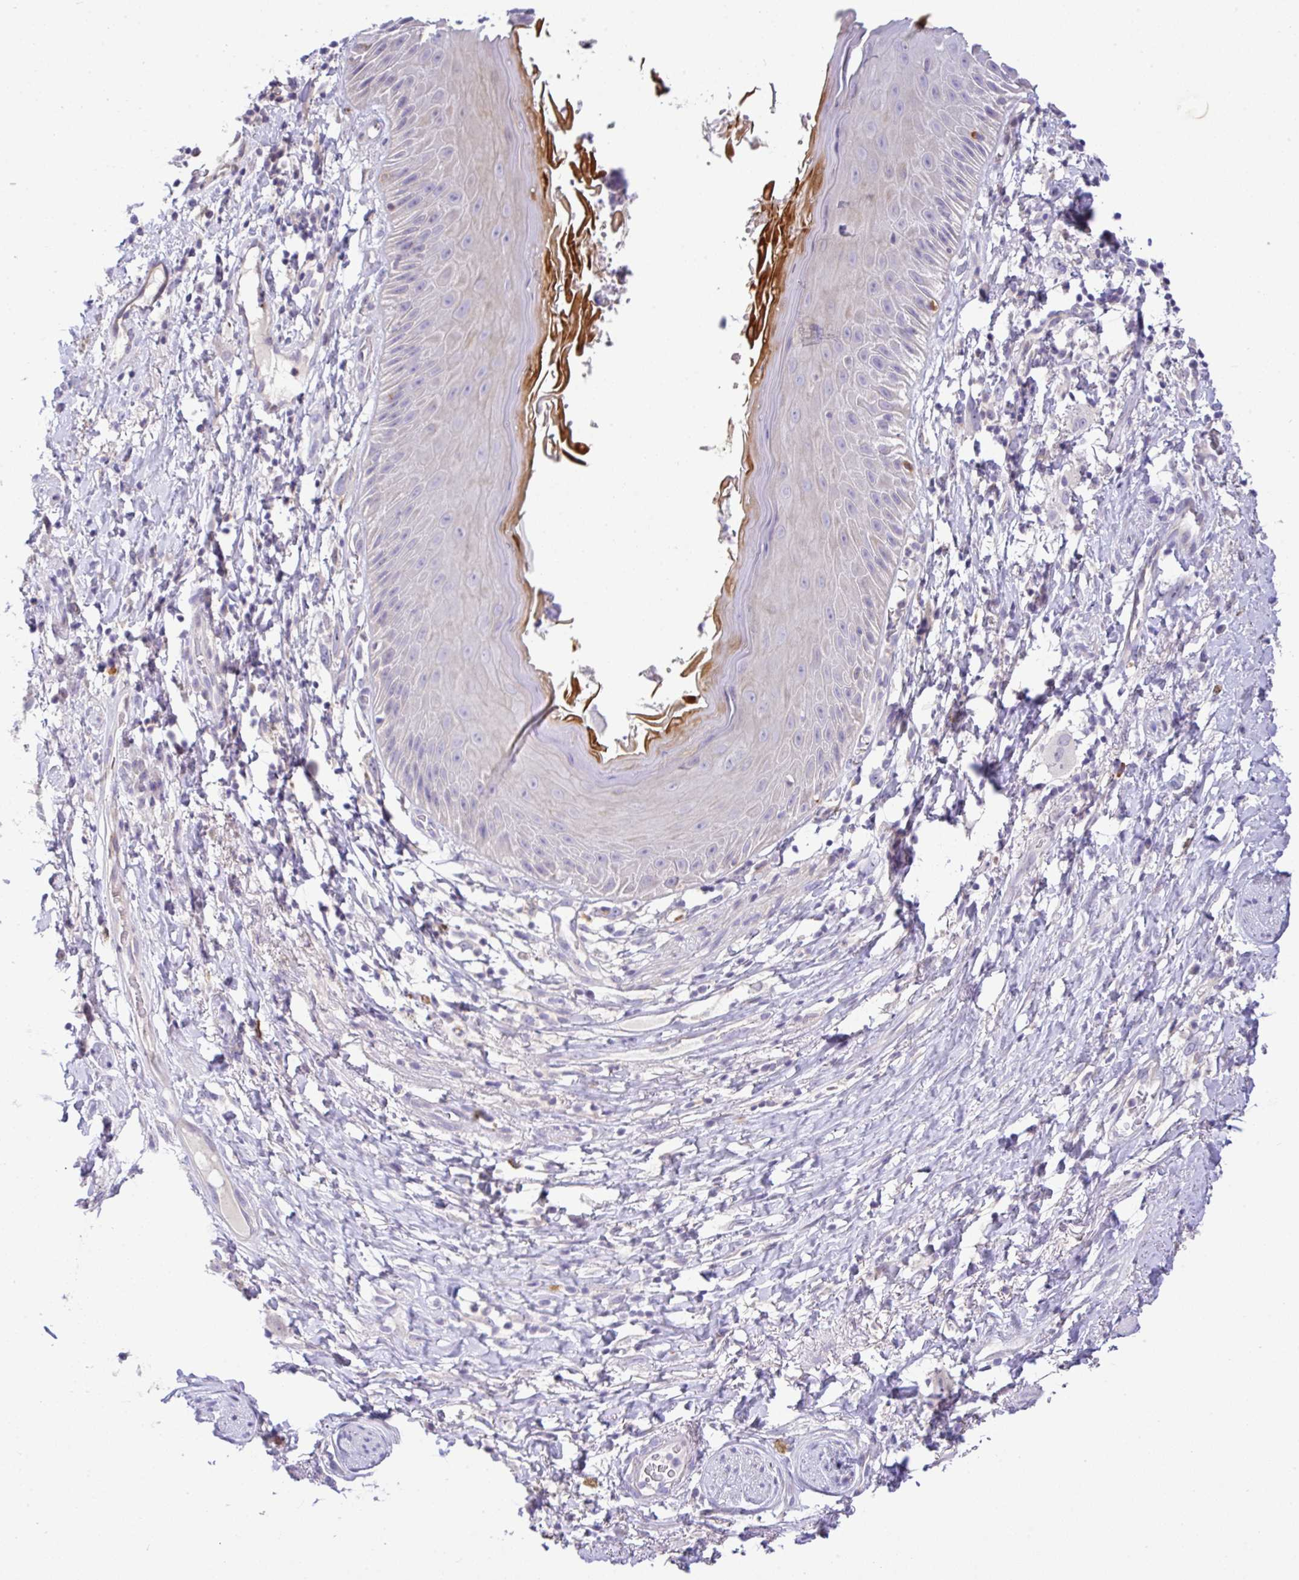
{"staining": {"intensity": "negative", "quantity": "none", "location": "none"}, "tissue": "skin", "cell_type": "Epidermal cells", "image_type": "normal", "snomed": [{"axis": "morphology", "description": "Normal tissue, NOS"}, {"axis": "topography", "description": "Anal"}], "caption": "Skin stained for a protein using immunohistochemistry exhibits no positivity epidermal cells.", "gene": "EPN3", "patient": {"sex": "male", "age": 78}}